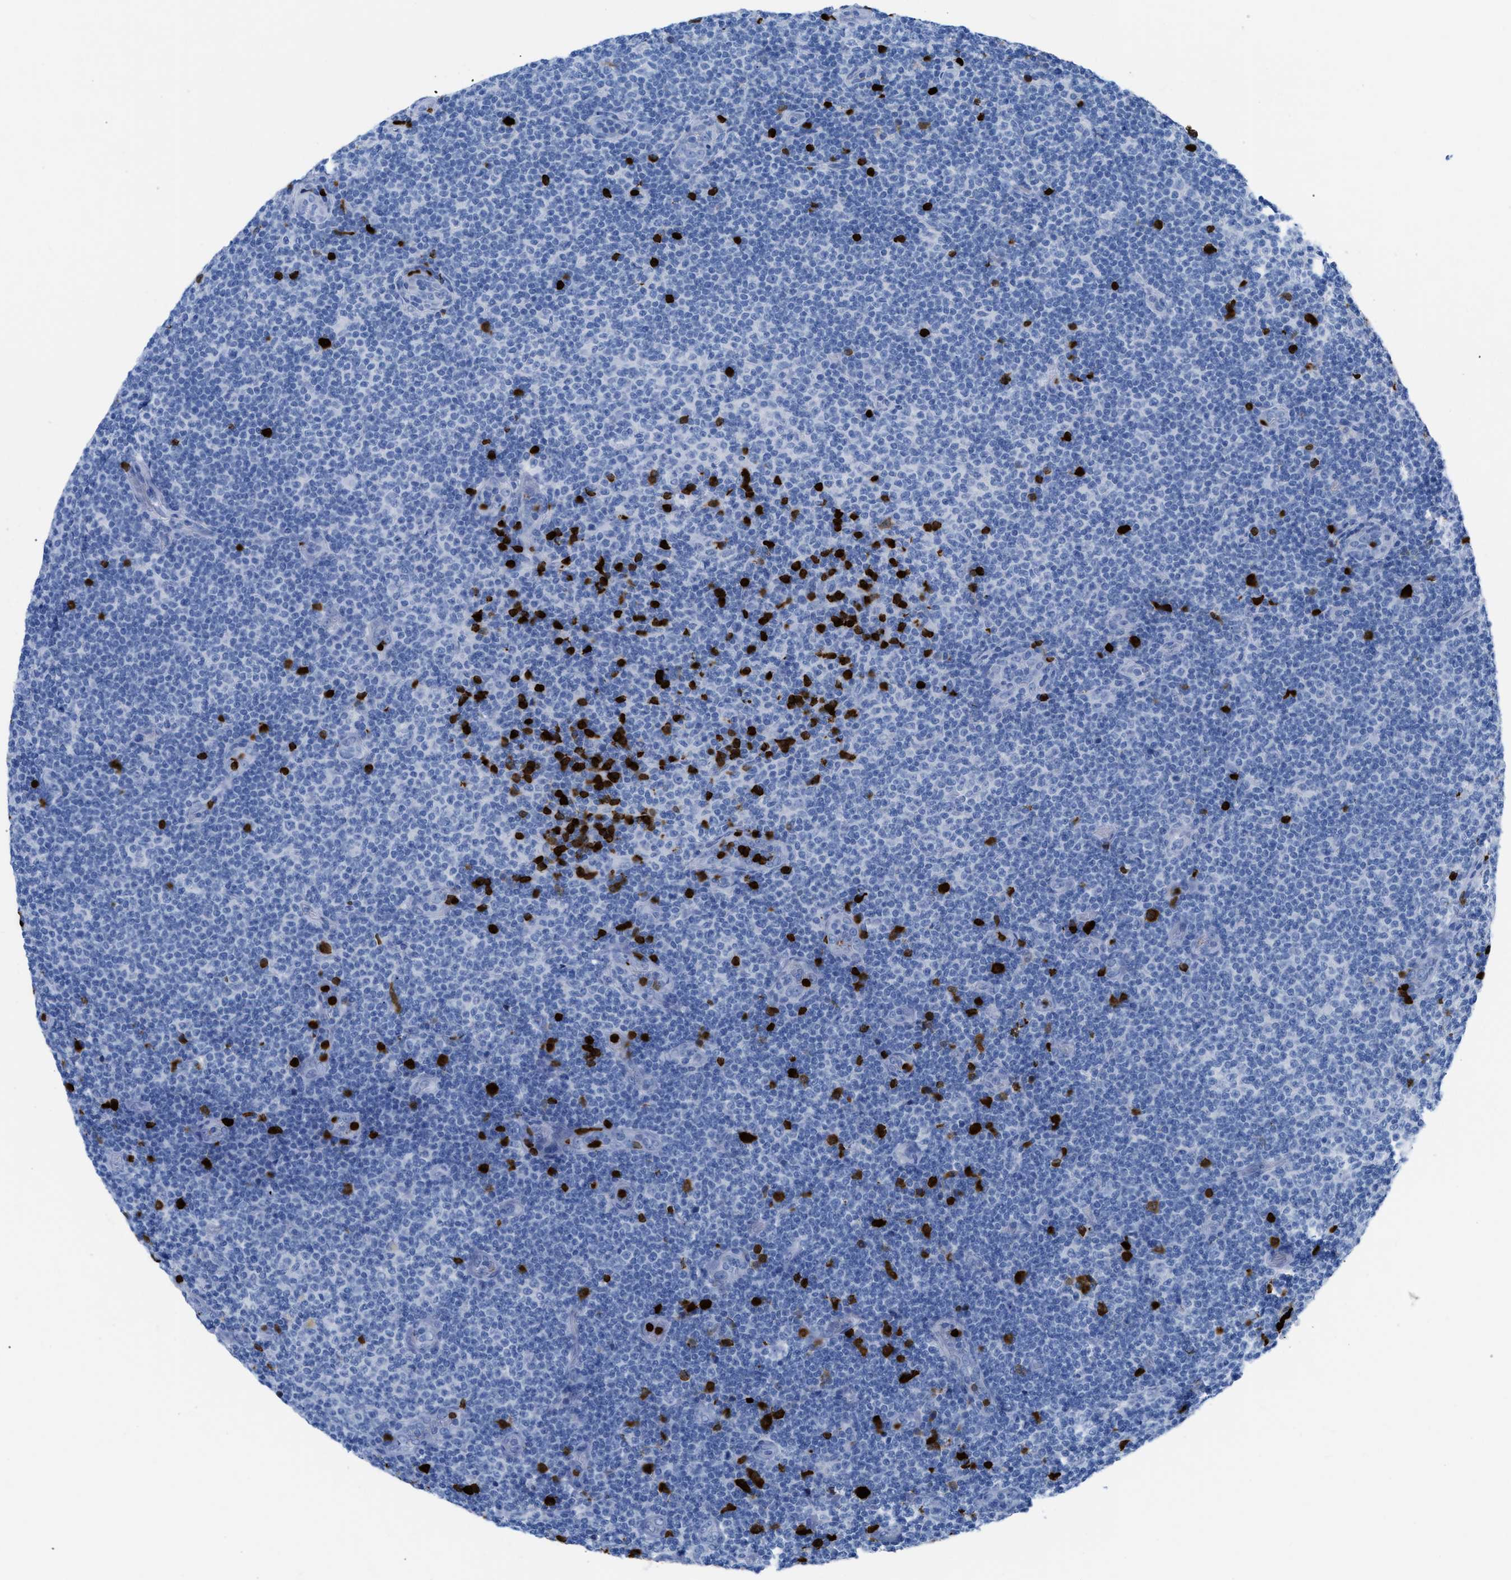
{"staining": {"intensity": "negative", "quantity": "none", "location": "none"}, "tissue": "lymphoma", "cell_type": "Tumor cells", "image_type": "cancer", "snomed": [{"axis": "morphology", "description": "Malignant lymphoma, non-Hodgkin's type, Low grade"}, {"axis": "topography", "description": "Lymph node"}], "caption": "This is an IHC image of malignant lymphoma, non-Hodgkin's type (low-grade). There is no staining in tumor cells.", "gene": "TCL1A", "patient": {"sex": "male", "age": 83}}